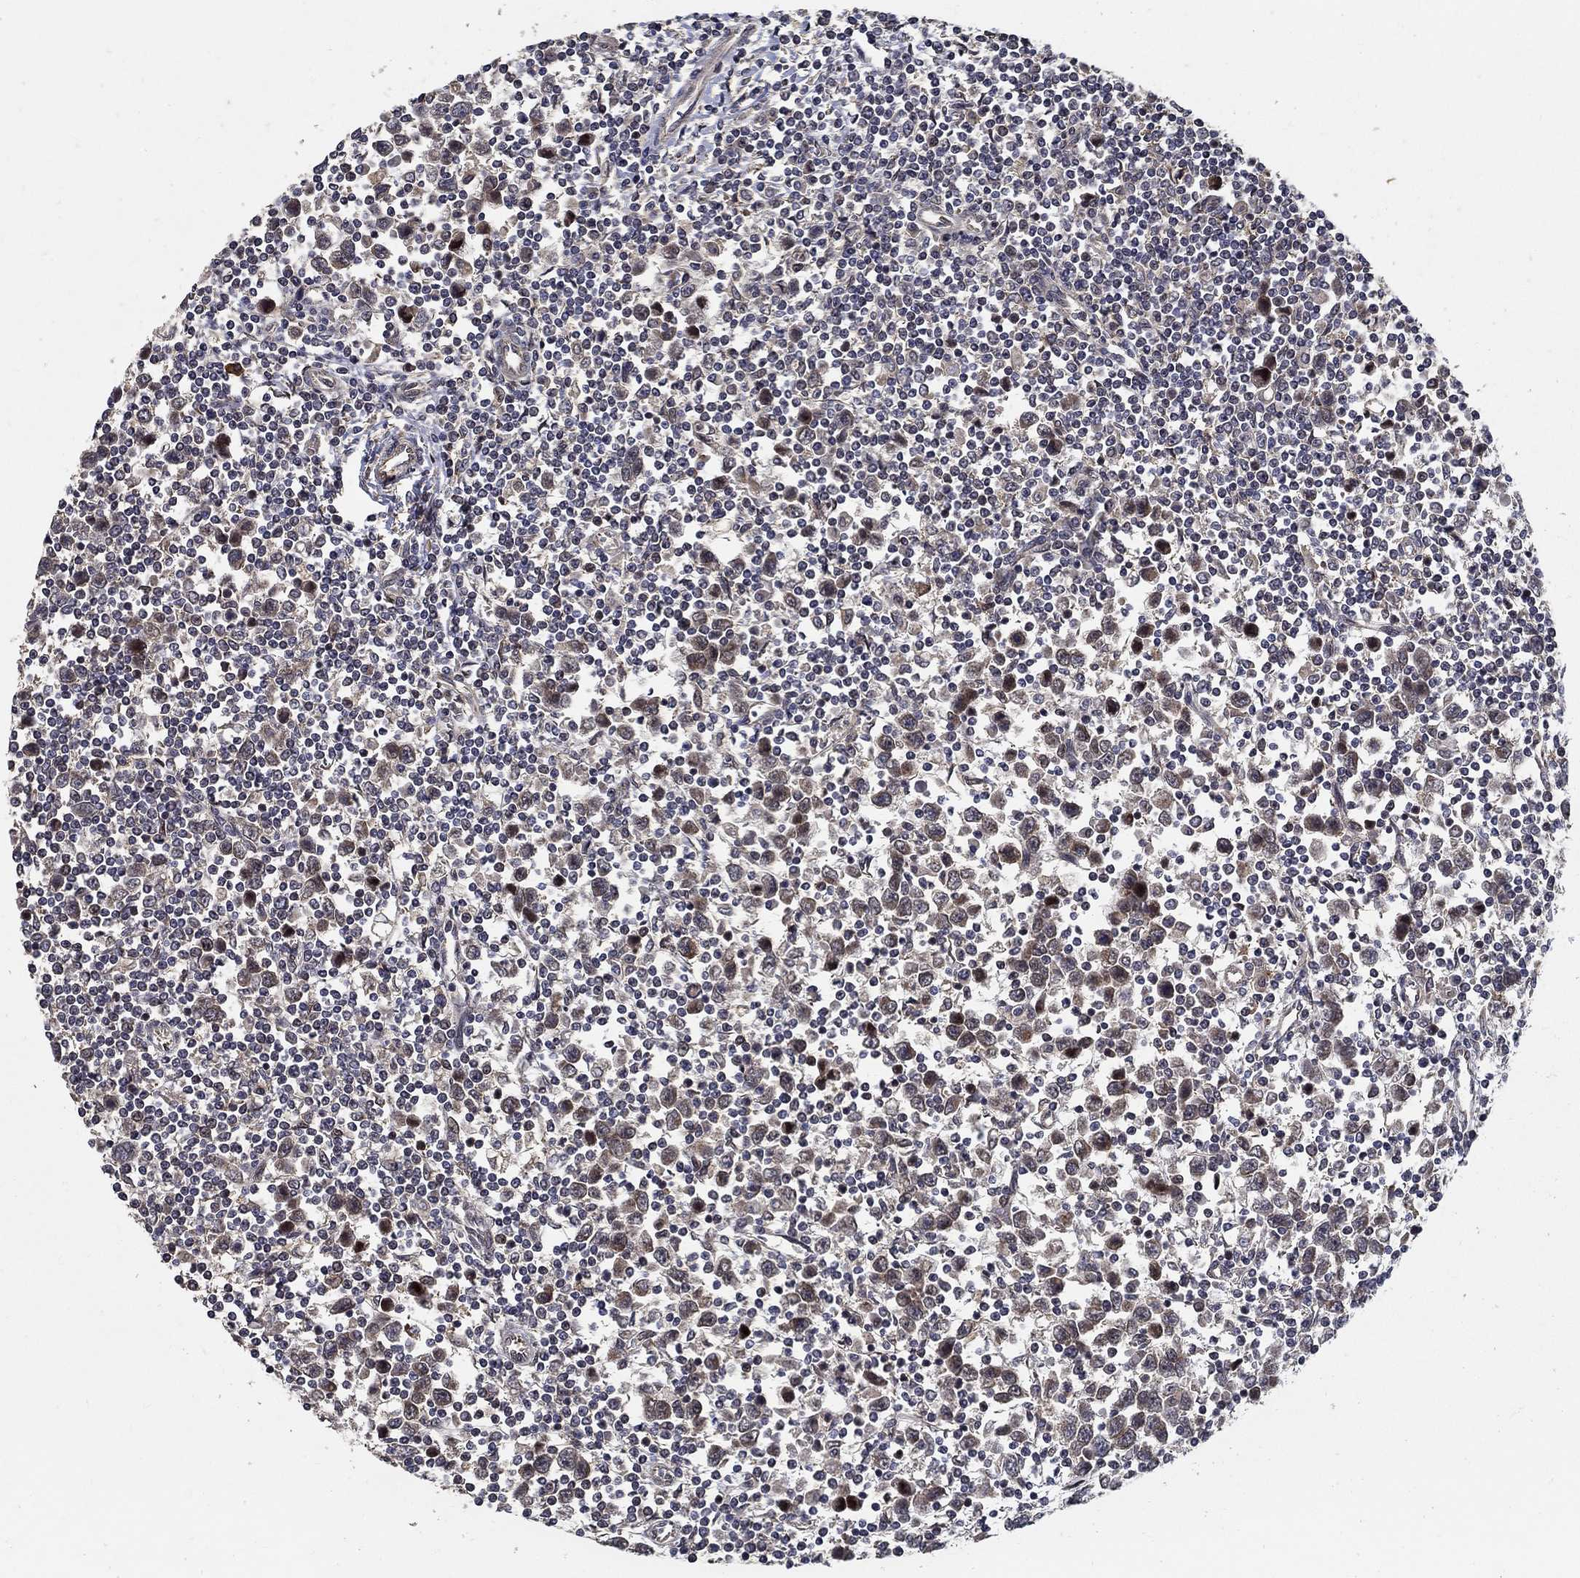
{"staining": {"intensity": "strong", "quantity": "25%-75%", "location": "nuclear"}, "tissue": "testis cancer", "cell_type": "Tumor cells", "image_type": "cancer", "snomed": [{"axis": "morphology", "description": "Normal tissue, NOS"}, {"axis": "morphology", "description": "Seminoma, NOS"}, {"axis": "topography", "description": "Testis"}, {"axis": "topography", "description": "Epididymis"}], "caption": "Testis cancer stained for a protein shows strong nuclear positivity in tumor cells.", "gene": "ZNF594", "patient": {"sex": "male", "age": 34}}